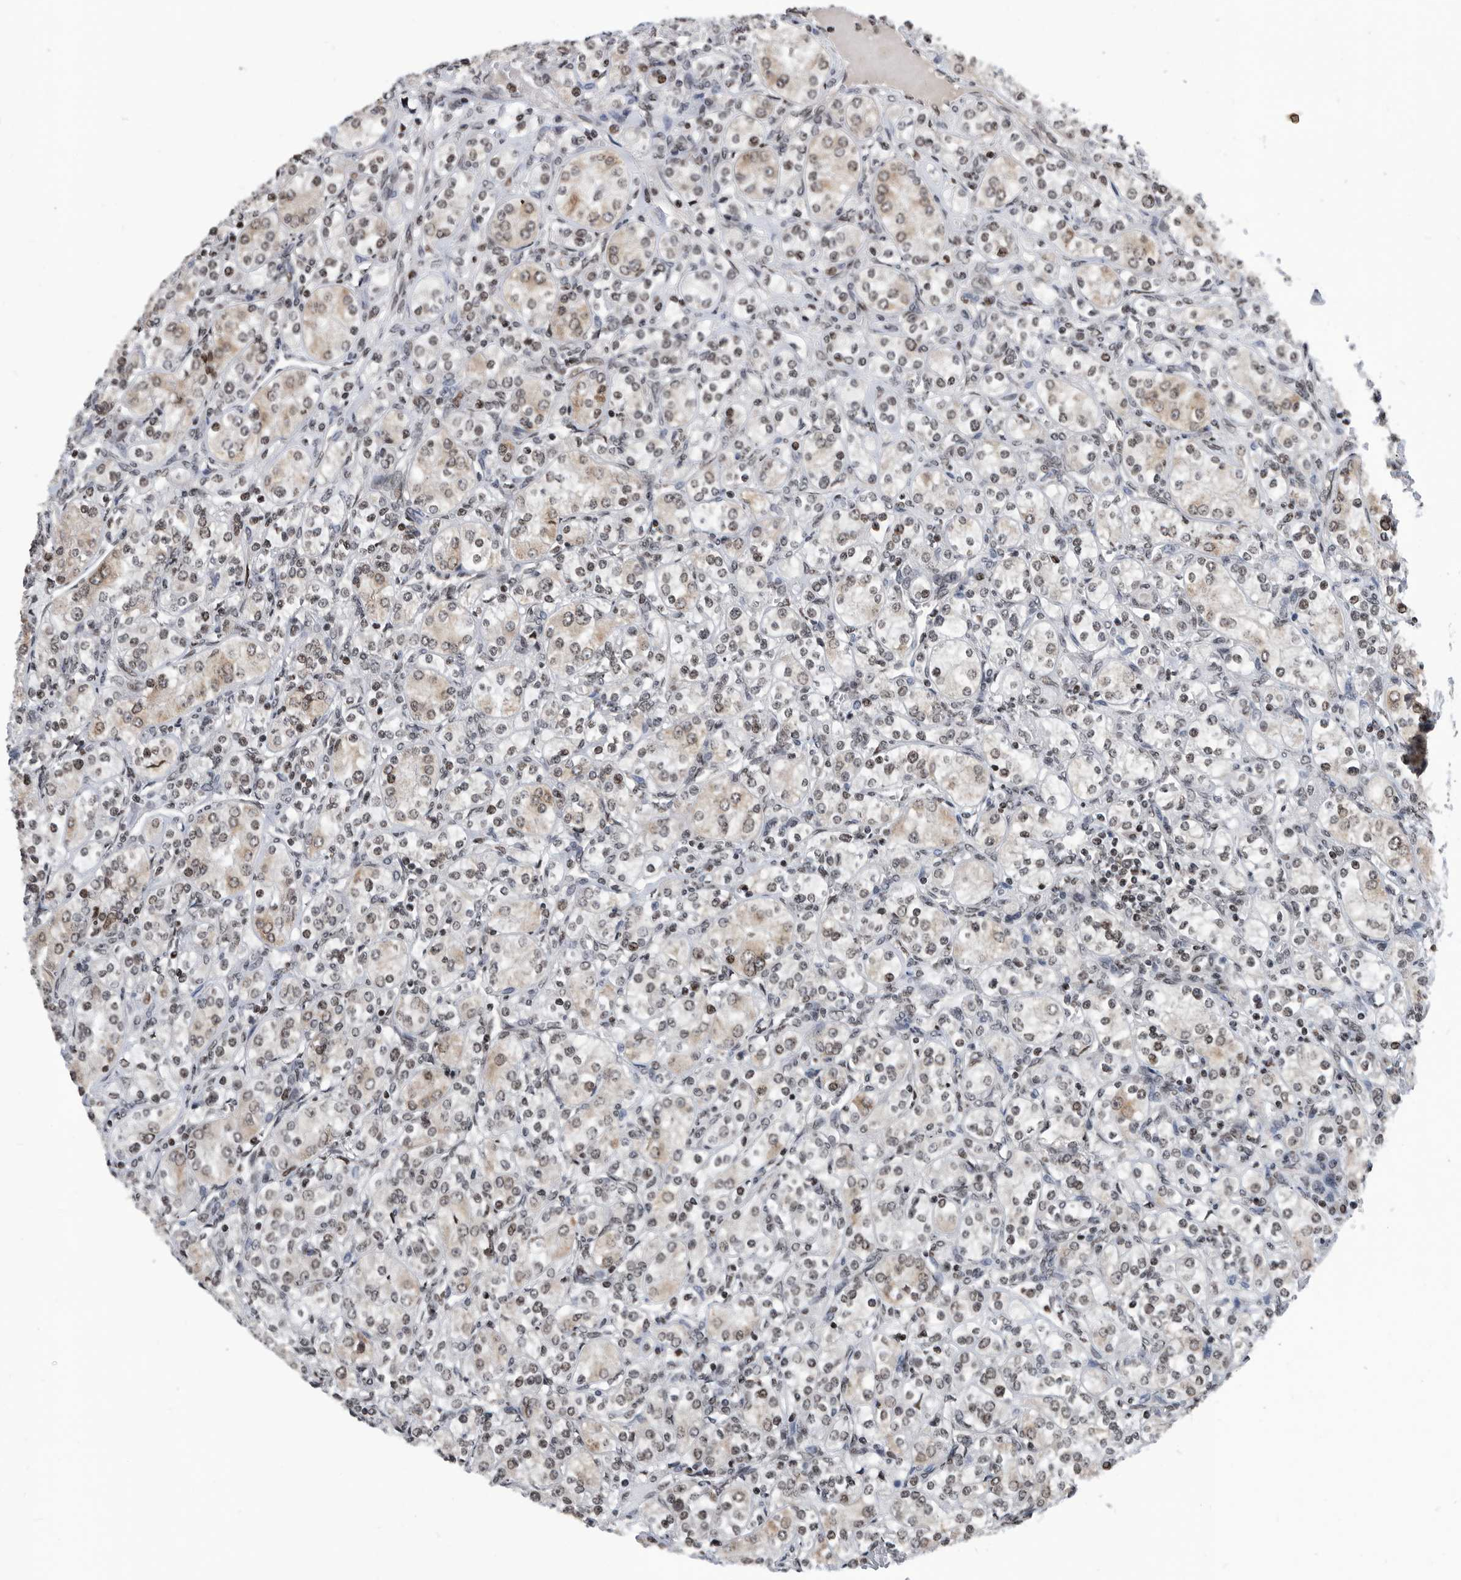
{"staining": {"intensity": "weak", "quantity": "25%-75%", "location": "nuclear"}, "tissue": "renal cancer", "cell_type": "Tumor cells", "image_type": "cancer", "snomed": [{"axis": "morphology", "description": "Adenocarcinoma, NOS"}, {"axis": "topography", "description": "Kidney"}], "caption": "Immunohistochemical staining of human renal adenocarcinoma displays low levels of weak nuclear positivity in about 25%-75% of tumor cells.", "gene": "SNRNP48", "patient": {"sex": "male", "age": 77}}